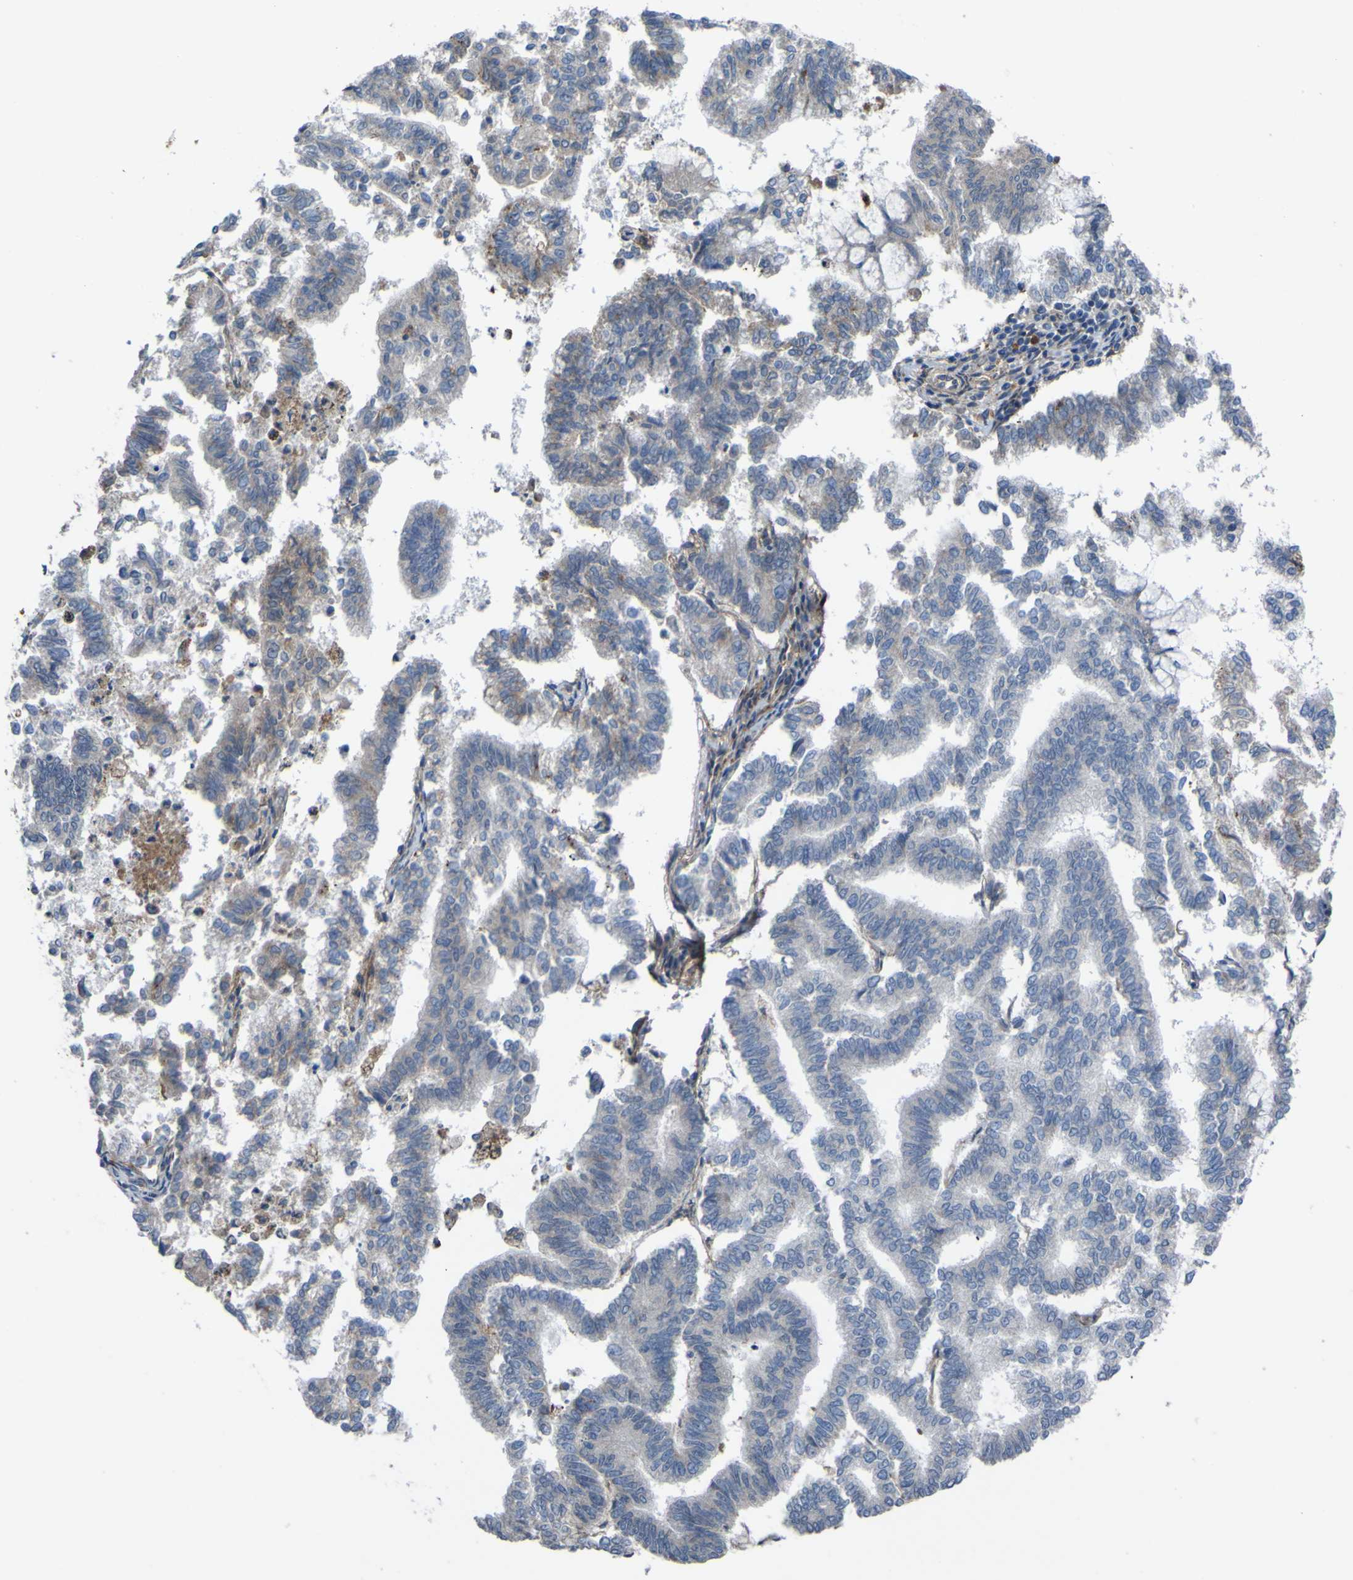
{"staining": {"intensity": "negative", "quantity": "none", "location": "none"}, "tissue": "endometrial cancer", "cell_type": "Tumor cells", "image_type": "cancer", "snomed": [{"axis": "morphology", "description": "Necrosis, NOS"}, {"axis": "morphology", "description": "Adenocarcinoma, NOS"}, {"axis": "topography", "description": "Endometrium"}], "caption": "IHC of human endometrial cancer demonstrates no positivity in tumor cells. (DAB (3,3'-diaminobenzidine) immunohistochemistry (IHC) with hematoxylin counter stain).", "gene": "GPLD1", "patient": {"sex": "female", "age": 79}}